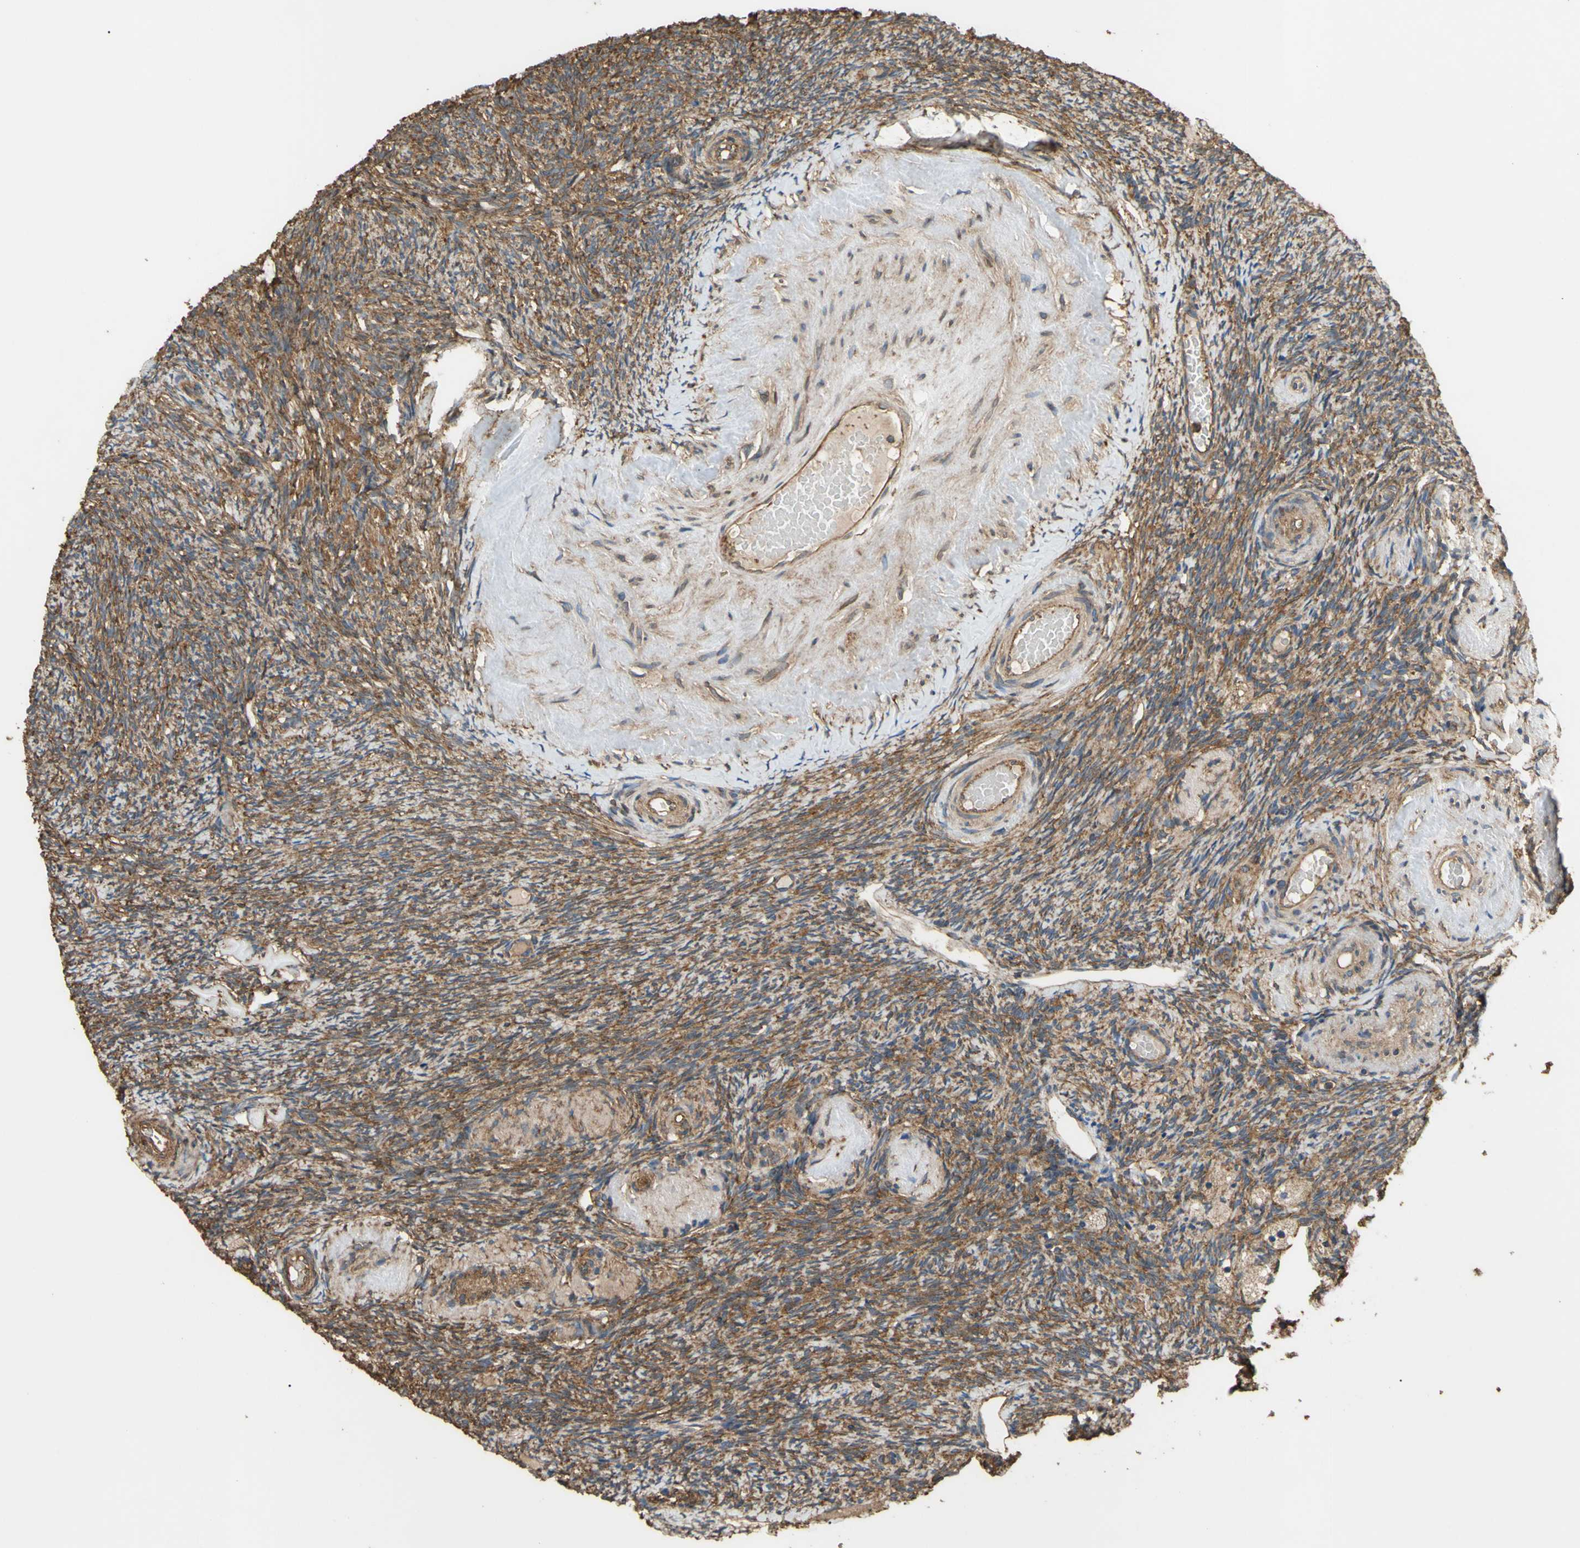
{"staining": {"intensity": "strong", "quantity": ">75%", "location": "cytoplasmic/membranous"}, "tissue": "ovary", "cell_type": "Follicle cells", "image_type": "normal", "snomed": [{"axis": "morphology", "description": "Normal tissue, NOS"}, {"axis": "topography", "description": "Ovary"}], "caption": "The immunohistochemical stain highlights strong cytoplasmic/membranous positivity in follicle cells of benign ovary. Immunohistochemistry stains the protein of interest in brown and the nuclei are stained blue.", "gene": "CTTN", "patient": {"sex": "female", "age": 60}}